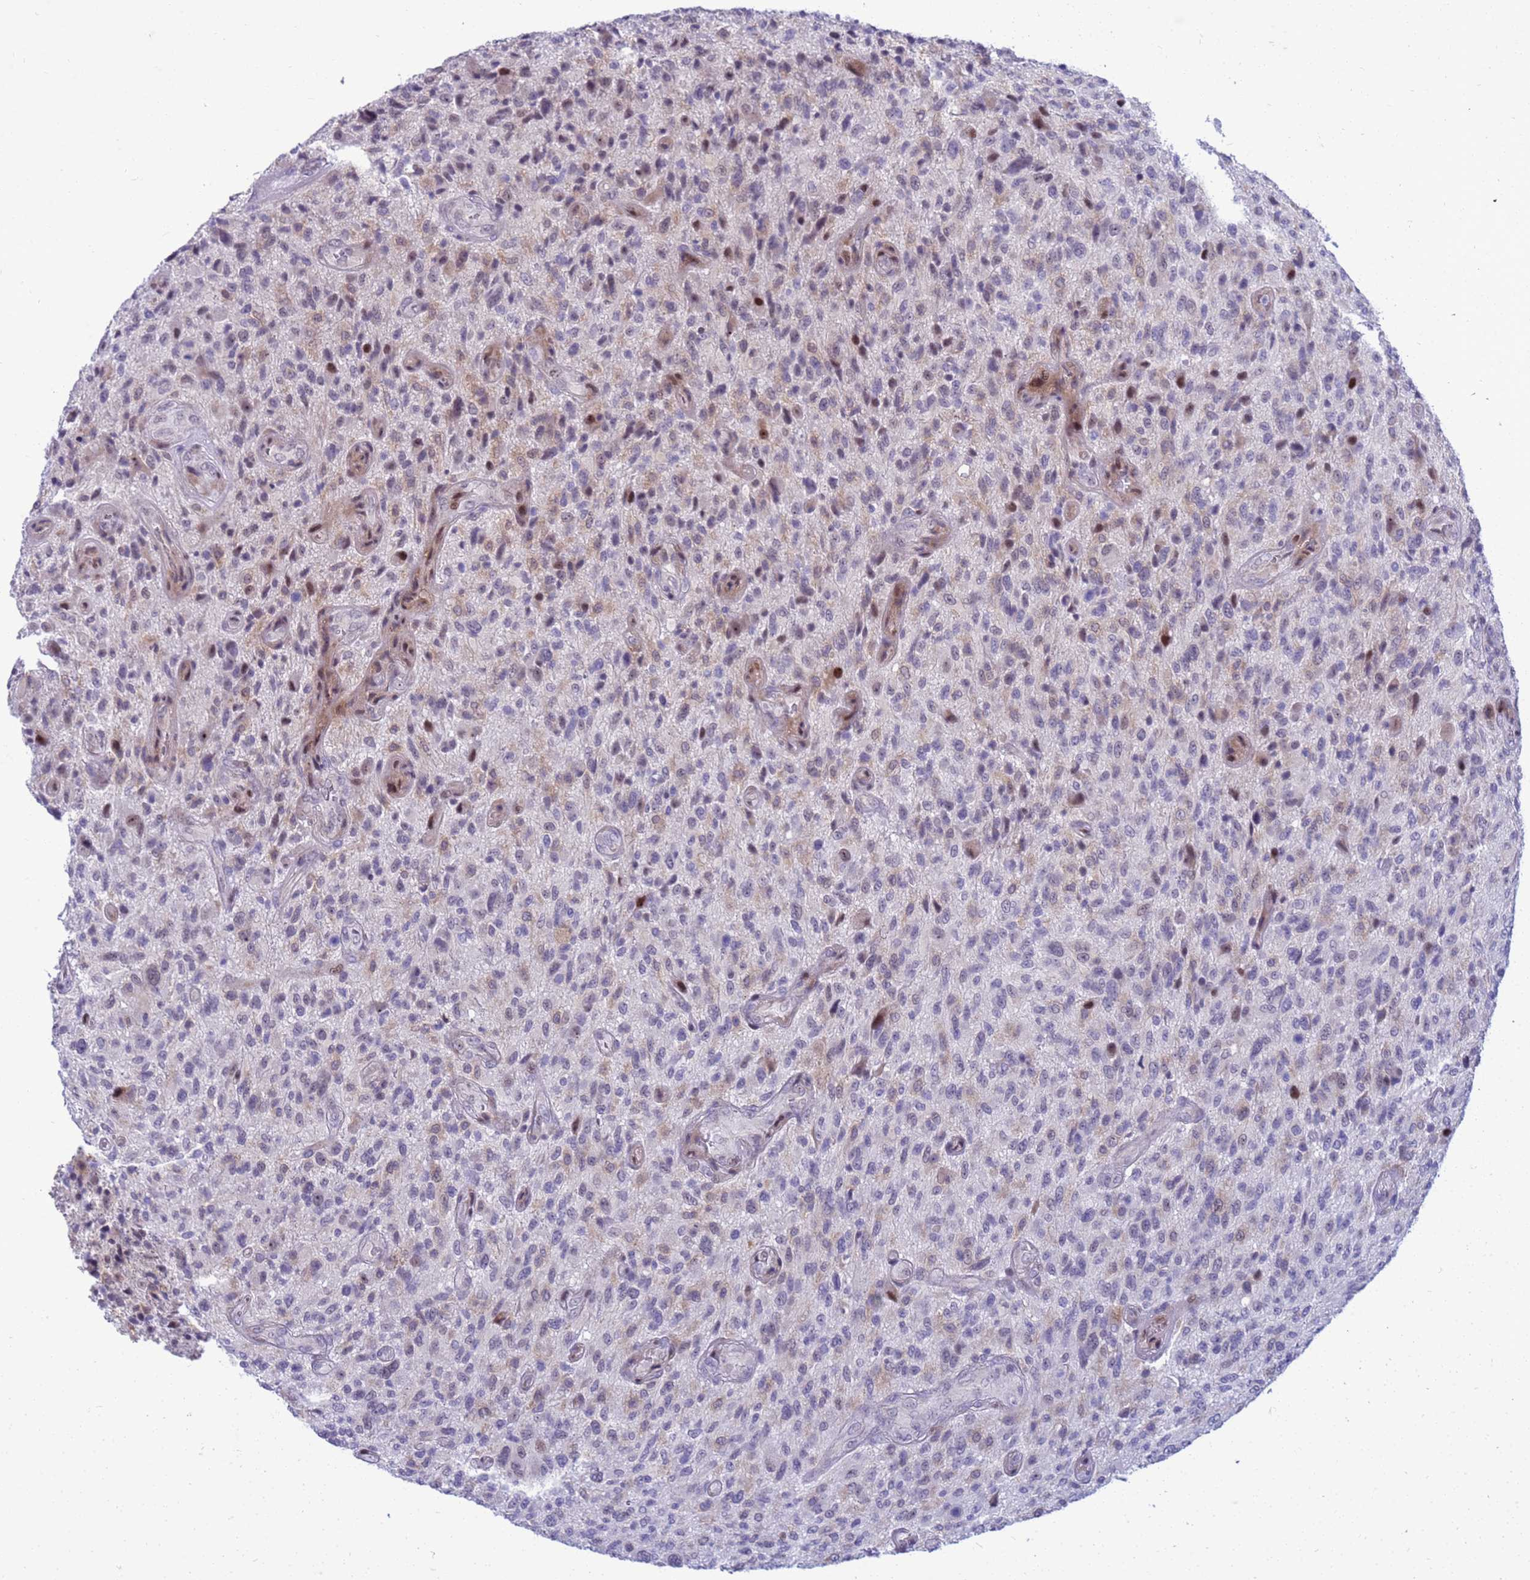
{"staining": {"intensity": "weak", "quantity": "<25%", "location": "nuclear"}, "tissue": "glioma", "cell_type": "Tumor cells", "image_type": "cancer", "snomed": [{"axis": "morphology", "description": "Glioma, malignant, High grade"}, {"axis": "topography", "description": "Brain"}], "caption": "A high-resolution histopathology image shows IHC staining of glioma, which shows no significant positivity in tumor cells.", "gene": "LRATD1", "patient": {"sex": "male", "age": 47}}